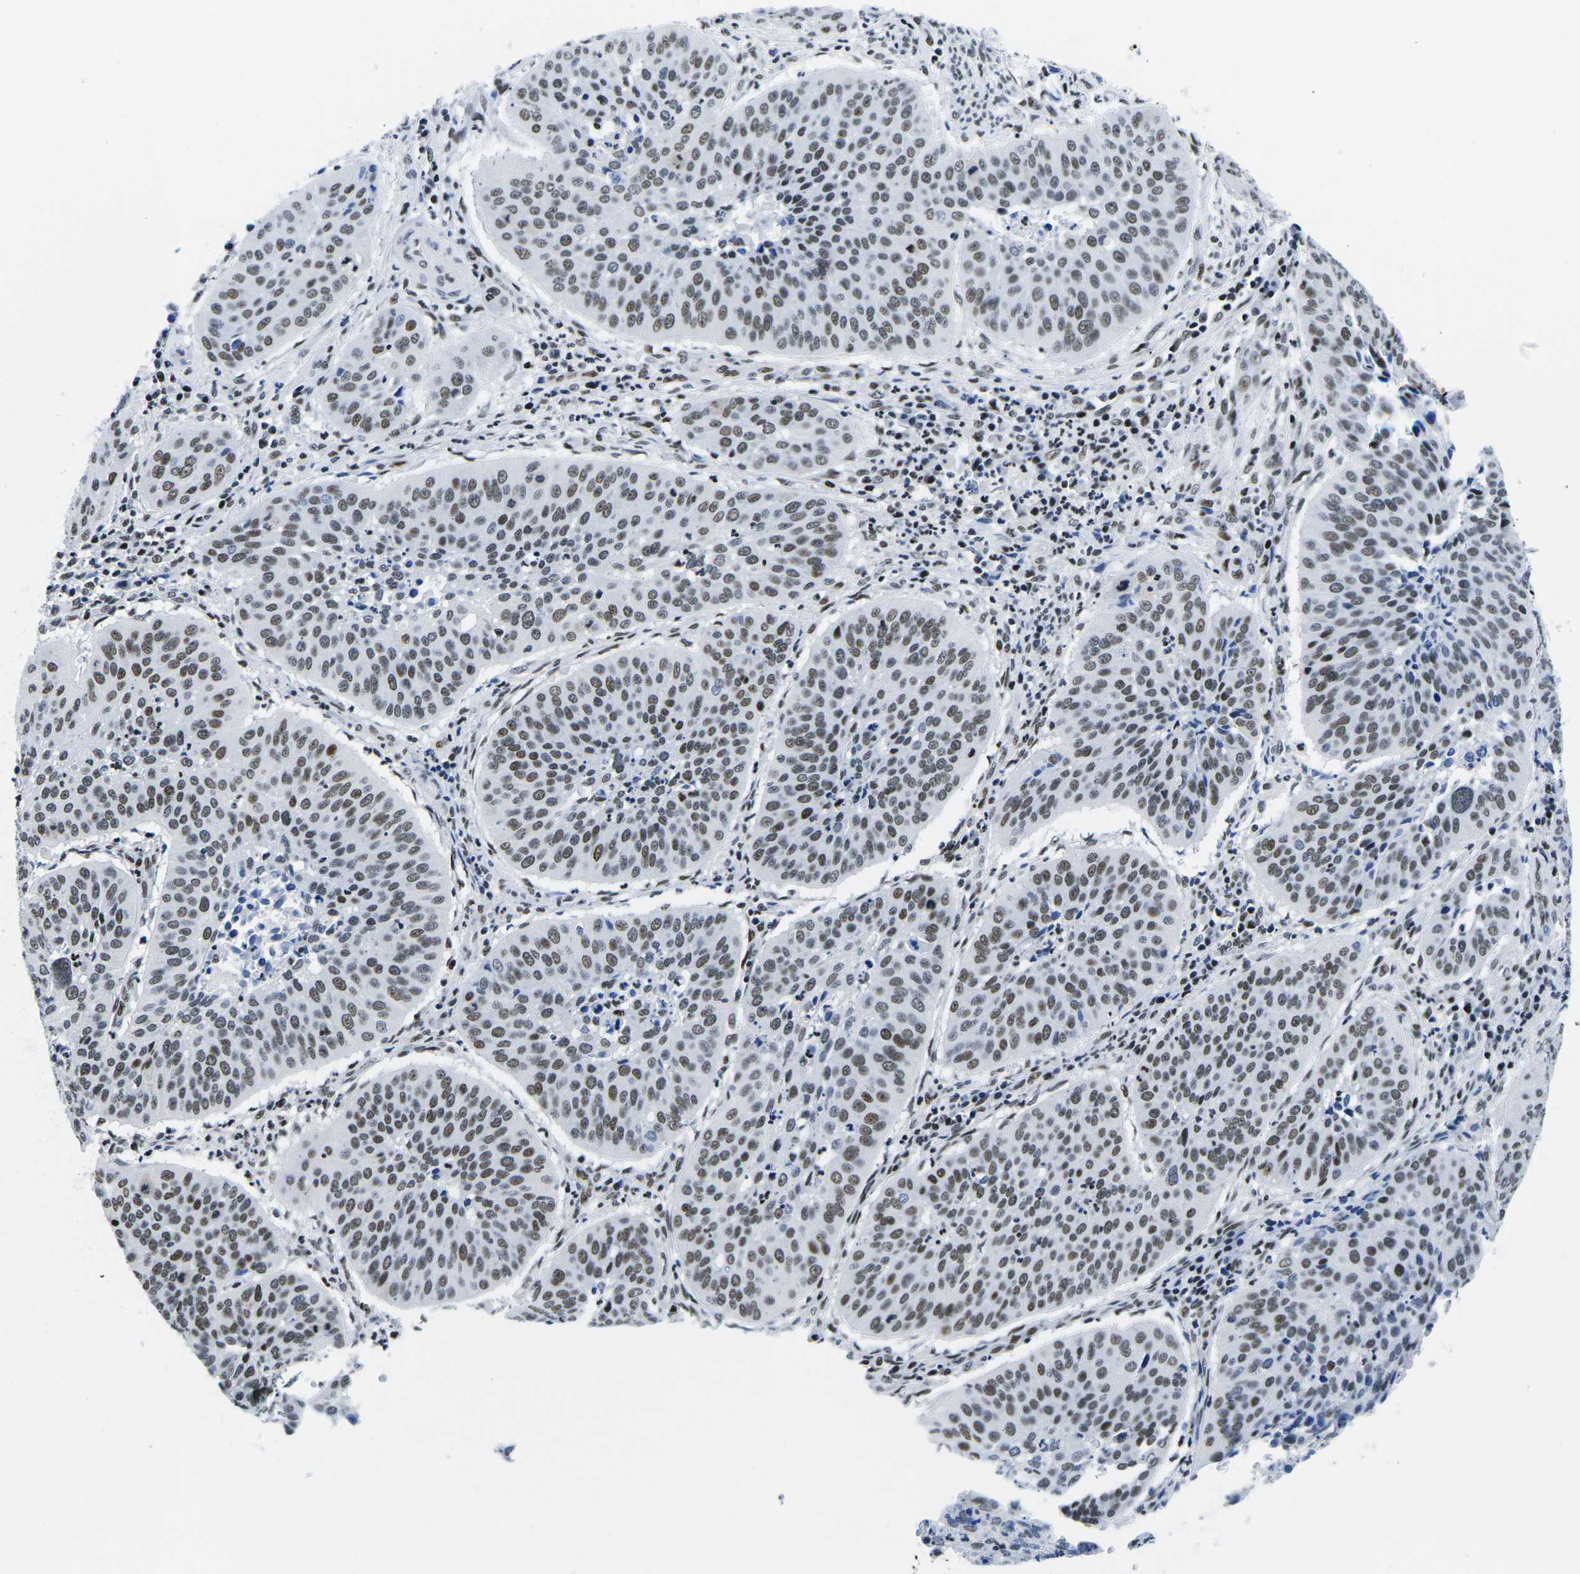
{"staining": {"intensity": "moderate", "quantity": ">75%", "location": "nuclear"}, "tissue": "cervical cancer", "cell_type": "Tumor cells", "image_type": "cancer", "snomed": [{"axis": "morphology", "description": "Normal tissue, NOS"}, {"axis": "morphology", "description": "Squamous cell carcinoma, NOS"}, {"axis": "topography", "description": "Cervix"}], "caption": "Tumor cells show medium levels of moderate nuclear staining in approximately >75% of cells in cervical squamous cell carcinoma.", "gene": "ATF1", "patient": {"sex": "female", "age": 39}}